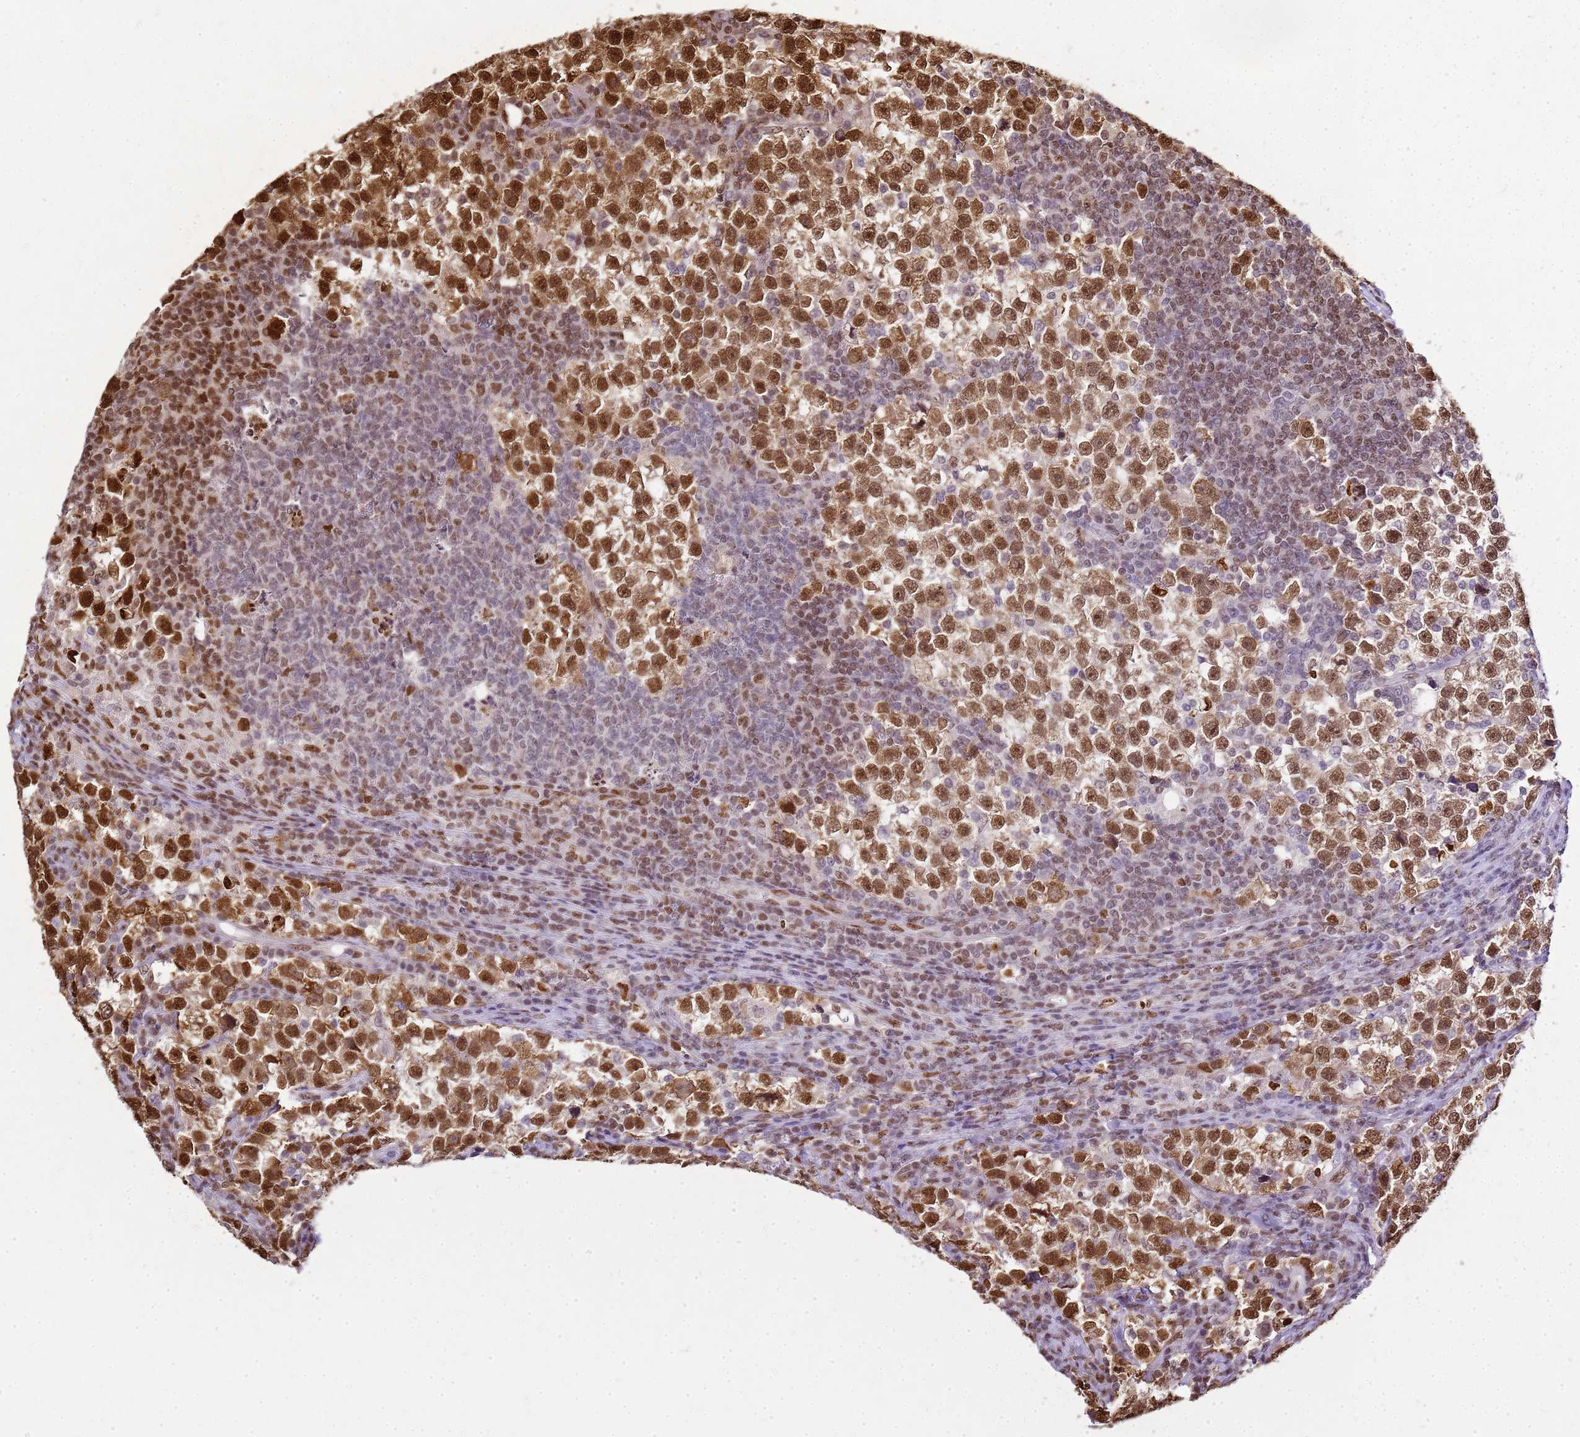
{"staining": {"intensity": "strong", "quantity": ">75%", "location": "nuclear"}, "tissue": "testis cancer", "cell_type": "Tumor cells", "image_type": "cancer", "snomed": [{"axis": "morphology", "description": "Normal tissue, NOS"}, {"axis": "morphology", "description": "Seminoma, NOS"}, {"axis": "topography", "description": "Testis"}], "caption": "Strong nuclear staining for a protein is identified in about >75% of tumor cells of testis seminoma using immunohistochemistry.", "gene": "APEX1", "patient": {"sex": "male", "age": 43}}